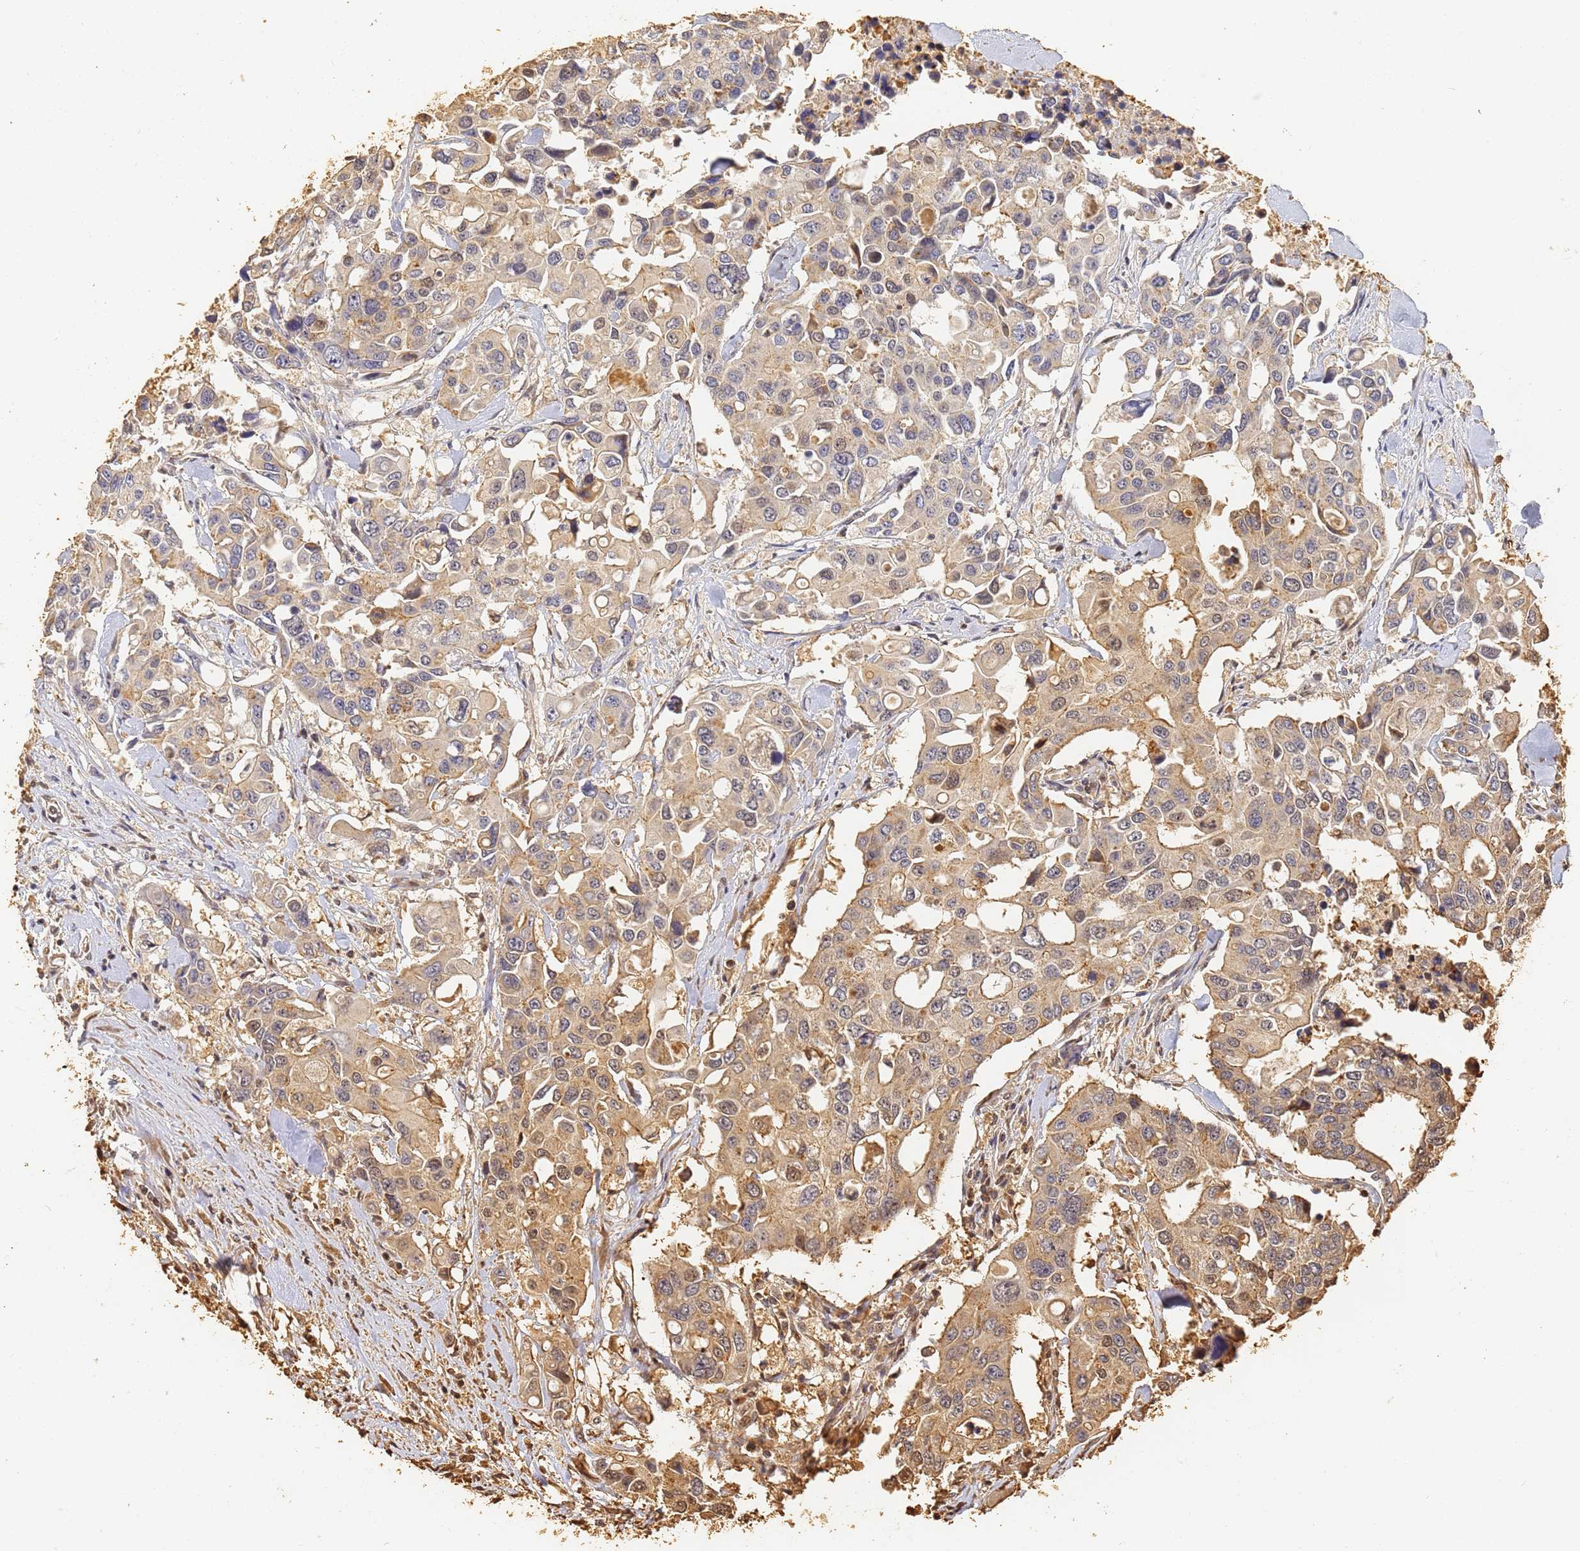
{"staining": {"intensity": "weak", "quantity": "25%-75%", "location": "cytoplasmic/membranous,nuclear"}, "tissue": "colorectal cancer", "cell_type": "Tumor cells", "image_type": "cancer", "snomed": [{"axis": "morphology", "description": "Adenocarcinoma, NOS"}, {"axis": "topography", "description": "Colon"}], "caption": "Weak cytoplasmic/membranous and nuclear protein staining is appreciated in about 25%-75% of tumor cells in adenocarcinoma (colorectal).", "gene": "JAK2", "patient": {"sex": "male", "age": 77}}